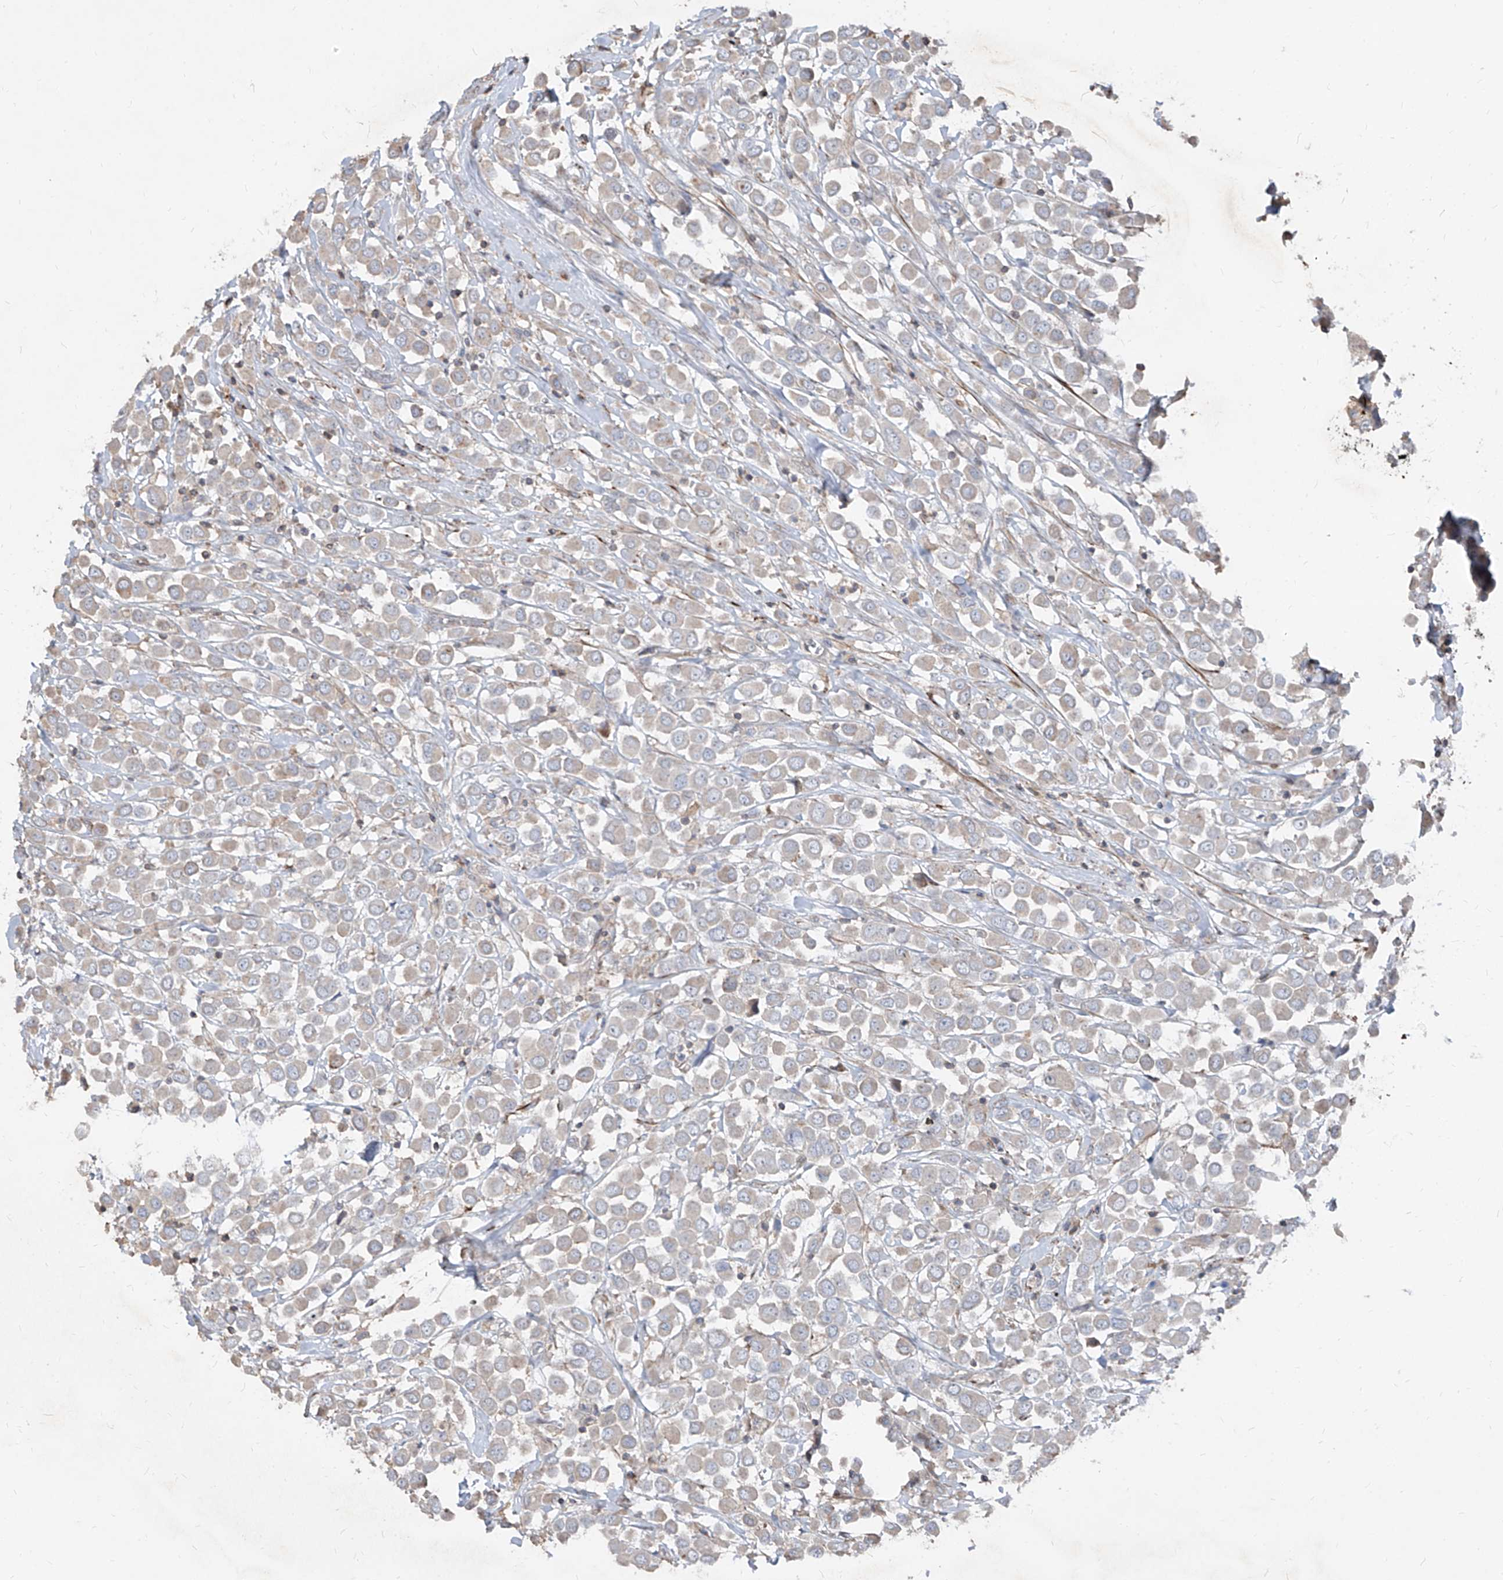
{"staining": {"intensity": "negative", "quantity": "none", "location": "none"}, "tissue": "breast cancer", "cell_type": "Tumor cells", "image_type": "cancer", "snomed": [{"axis": "morphology", "description": "Duct carcinoma"}, {"axis": "topography", "description": "Breast"}], "caption": "Immunohistochemistry image of neoplastic tissue: human breast cancer stained with DAB demonstrates no significant protein staining in tumor cells.", "gene": "UFD1", "patient": {"sex": "female", "age": 61}}